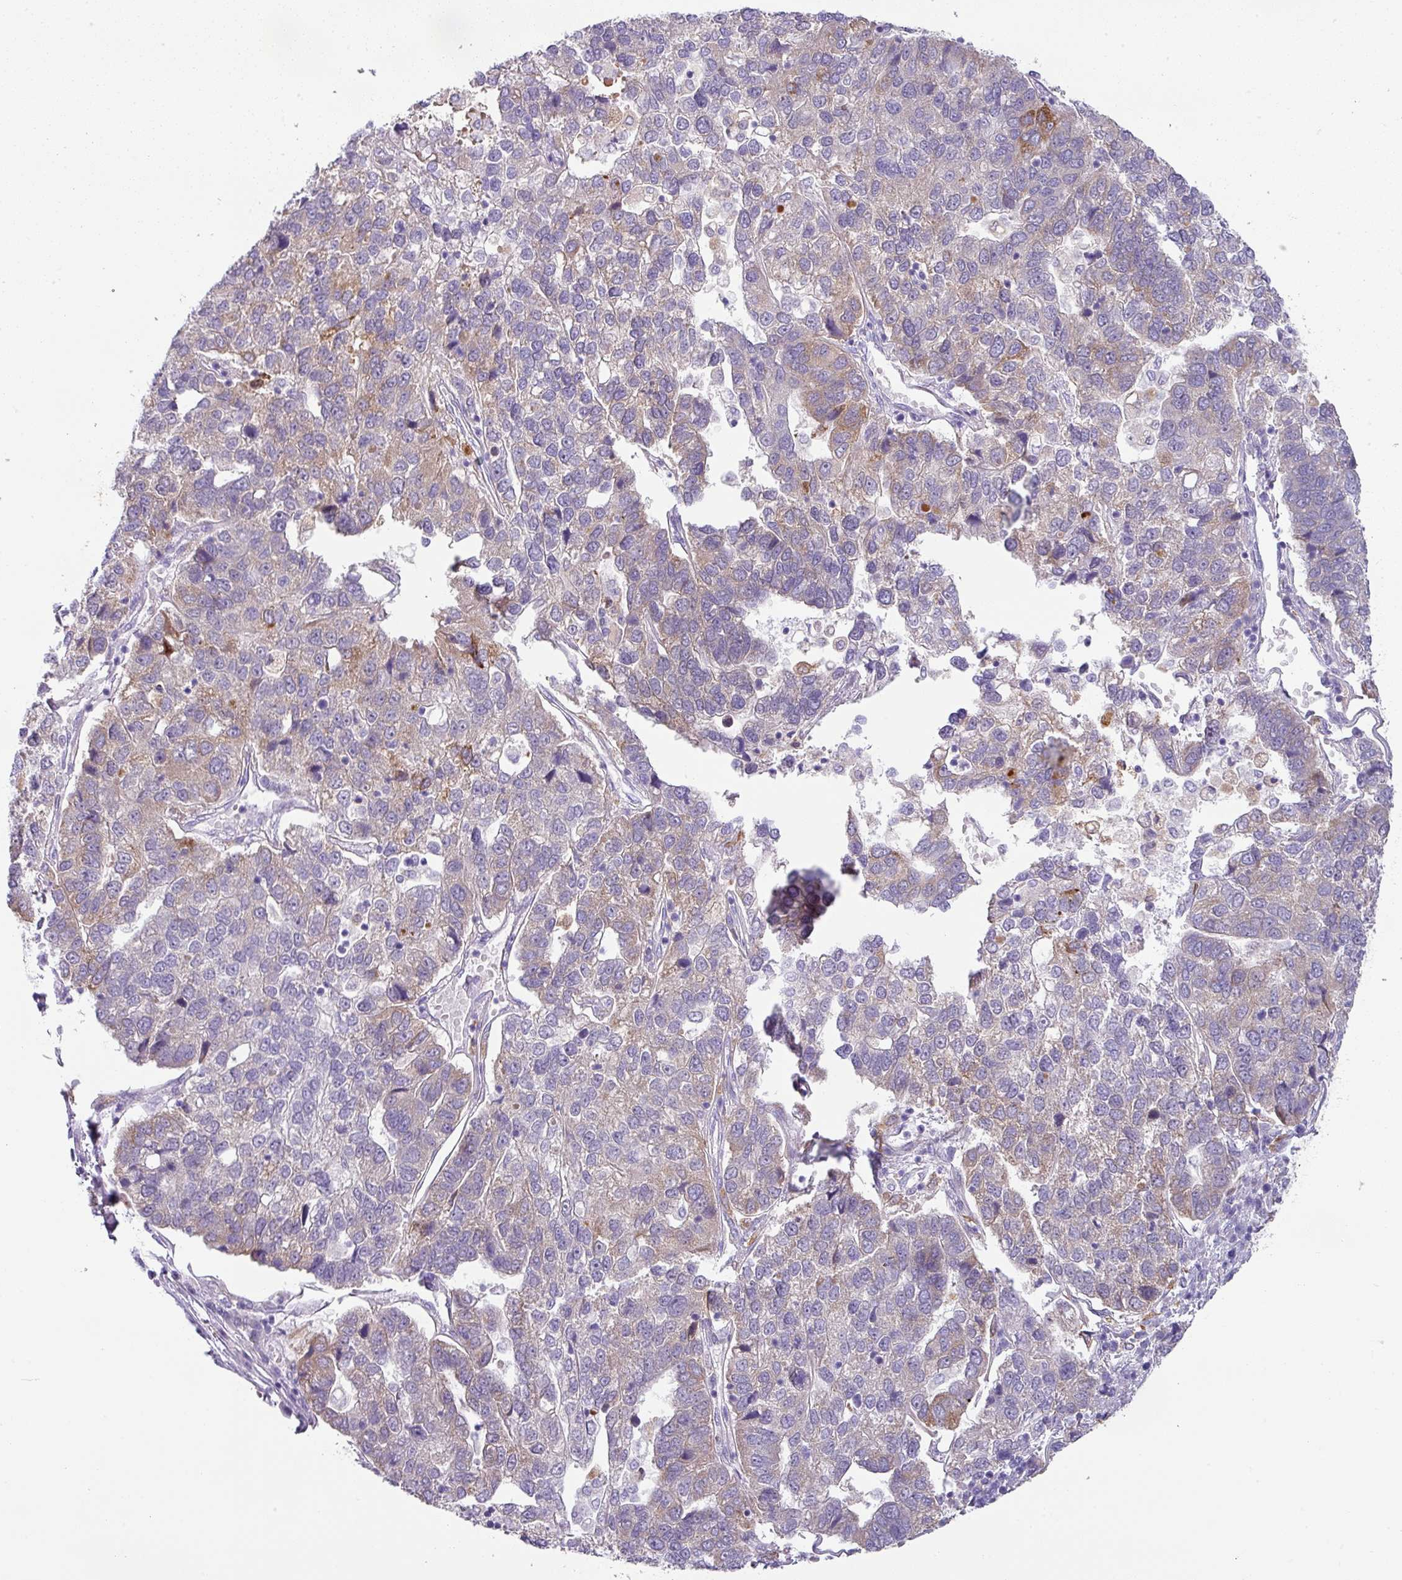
{"staining": {"intensity": "moderate", "quantity": "<25%", "location": "cytoplasmic/membranous"}, "tissue": "pancreatic cancer", "cell_type": "Tumor cells", "image_type": "cancer", "snomed": [{"axis": "morphology", "description": "Adenocarcinoma, NOS"}, {"axis": "topography", "description": "Pancreas"}], "caption": "Tumor cells display low levels of moderate cytoplasmic/membranous staining in approximately <25% of cells in pancreatic adenocarcinoma.", "gene": "FGF17", "patient": {"sex": "female", "age": 61}}